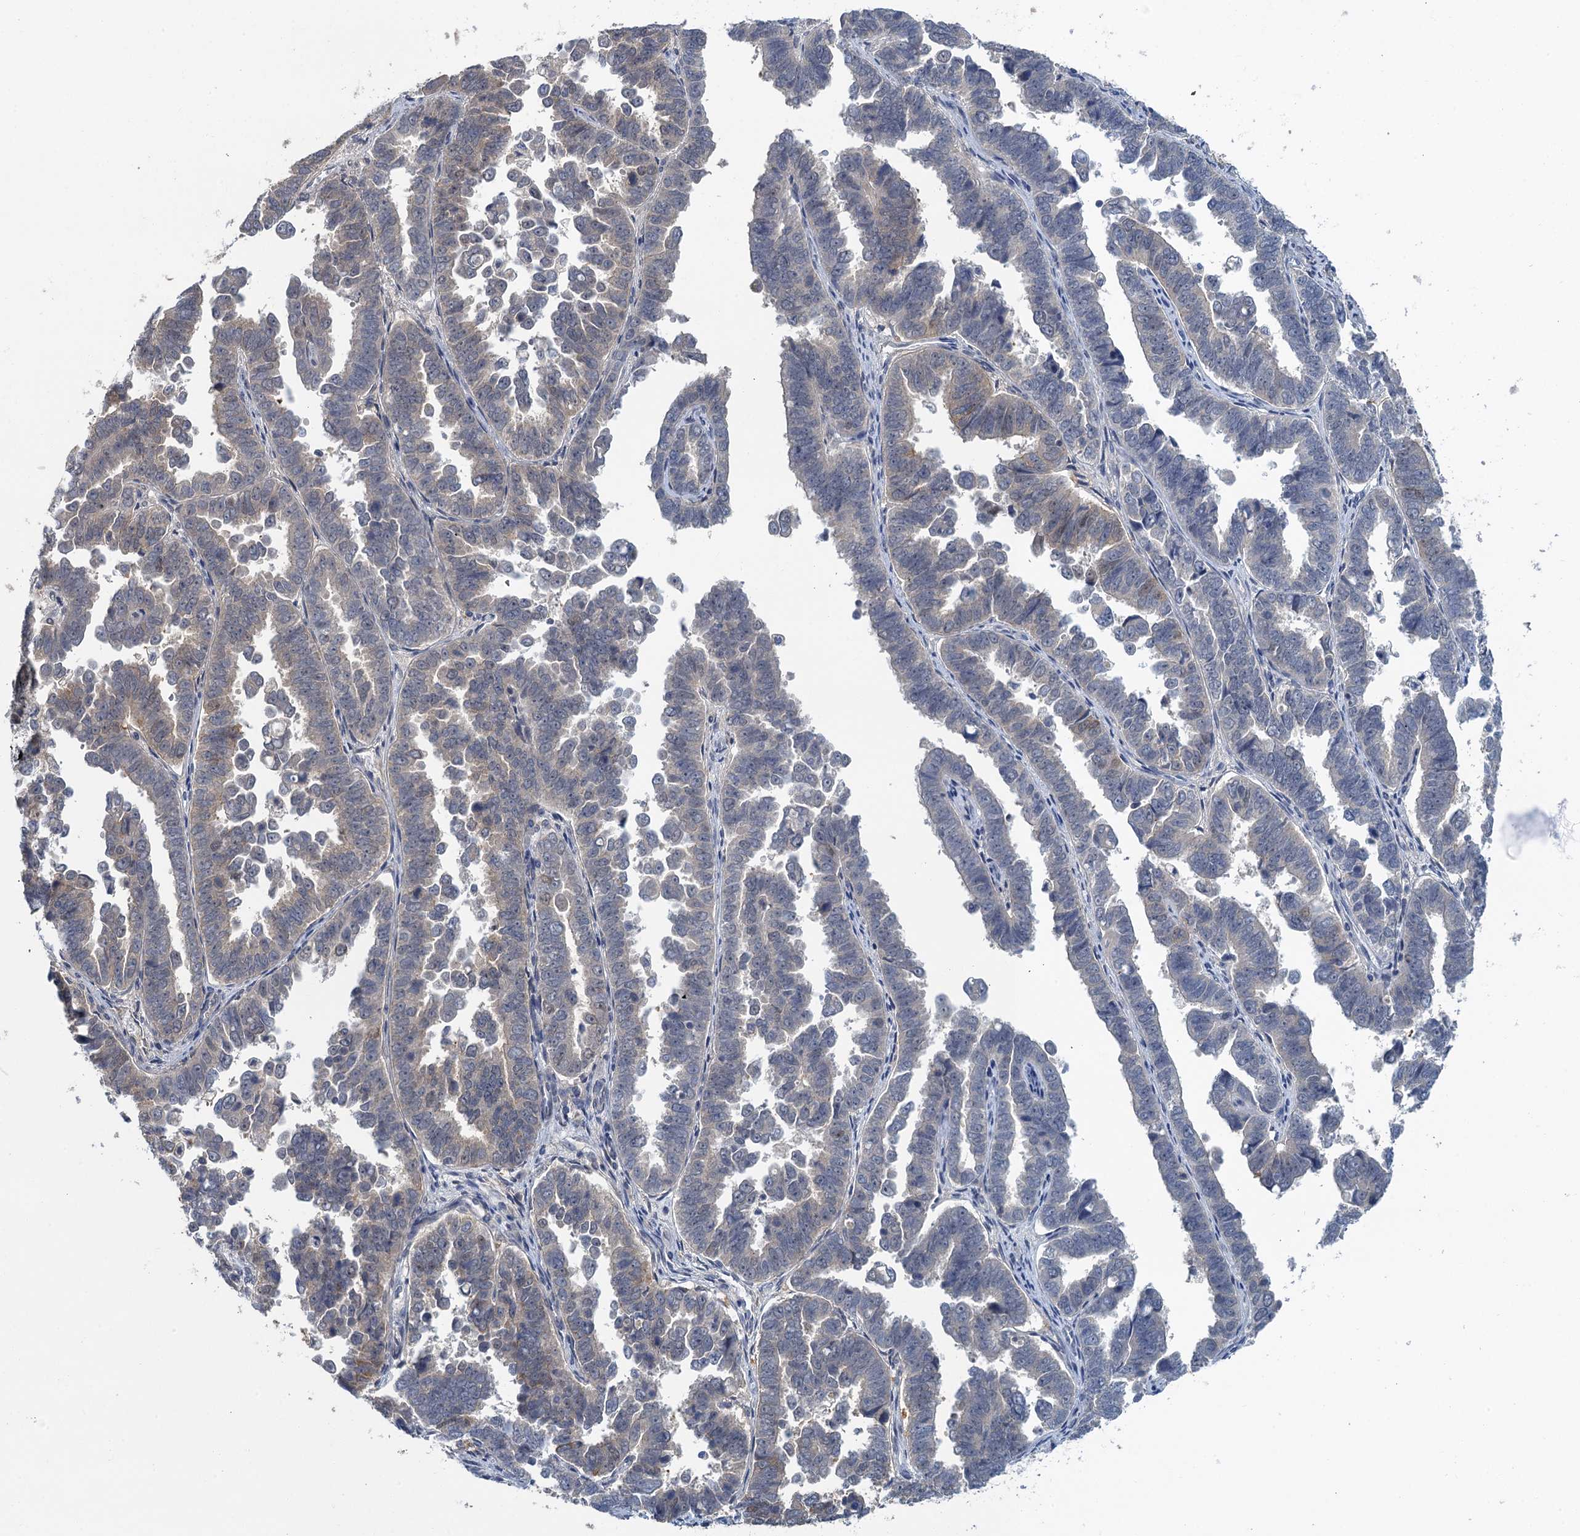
{"staining": {"intensity": "weak", "quantity": "<25%", "location": "cytoplasmic/membranous"}, "tissue": "endometrial cancer", "cell_type": "Tumor cells", "image_type": "cancer", "snomed": [{"axis": "morphology", "description": "Adenocarcinoma, NOS"}, {"axis": "topography", "description": "Endometrium"}], "caption": "Adenocarcinoma (endometrial) was stained to show a protein in brown. There is no significant positivity in tumor cells.", "gene": "MRFAP1", "patient": {"sex": "female", "age": 75}}